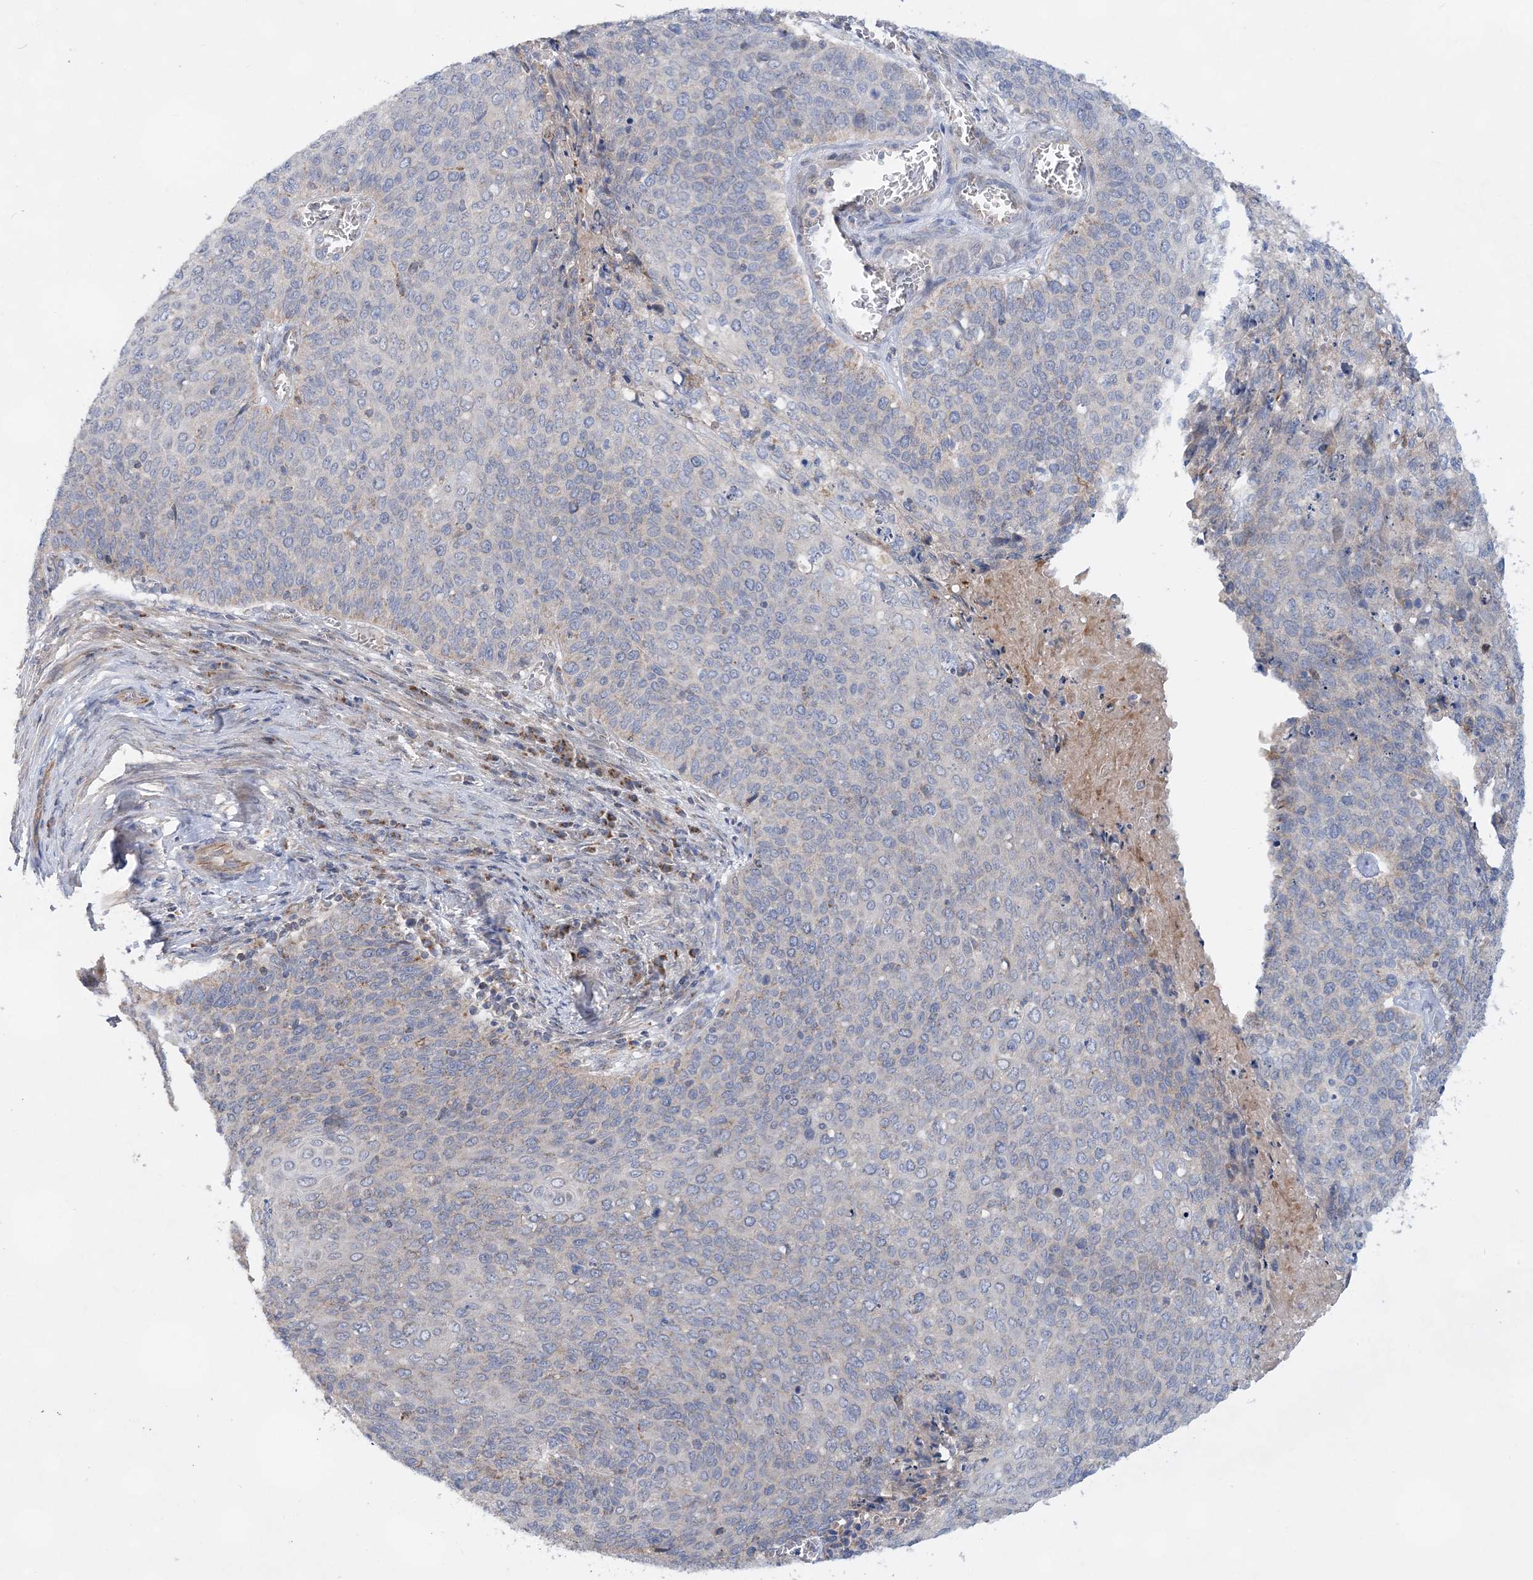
{"staining": {"intensity": "negative", "quantity": "none", "location": "none"}, "tissue": "cervical cancer", "cell_type": "Tumor cells", "image_type": "cancer", "snomed": [{"axis": "morphology", "description": "Squamous cell carcinoma, NOS"}, {"axis": "topography", "description": "Cervix"}], "caption": "Protein analysis of cervical cancer (squamous cell carcinoma) reveals no significant staining in tumor cells.", "gene": "TRAPPC13", "patient": {"sex": "female", "age": 39}}